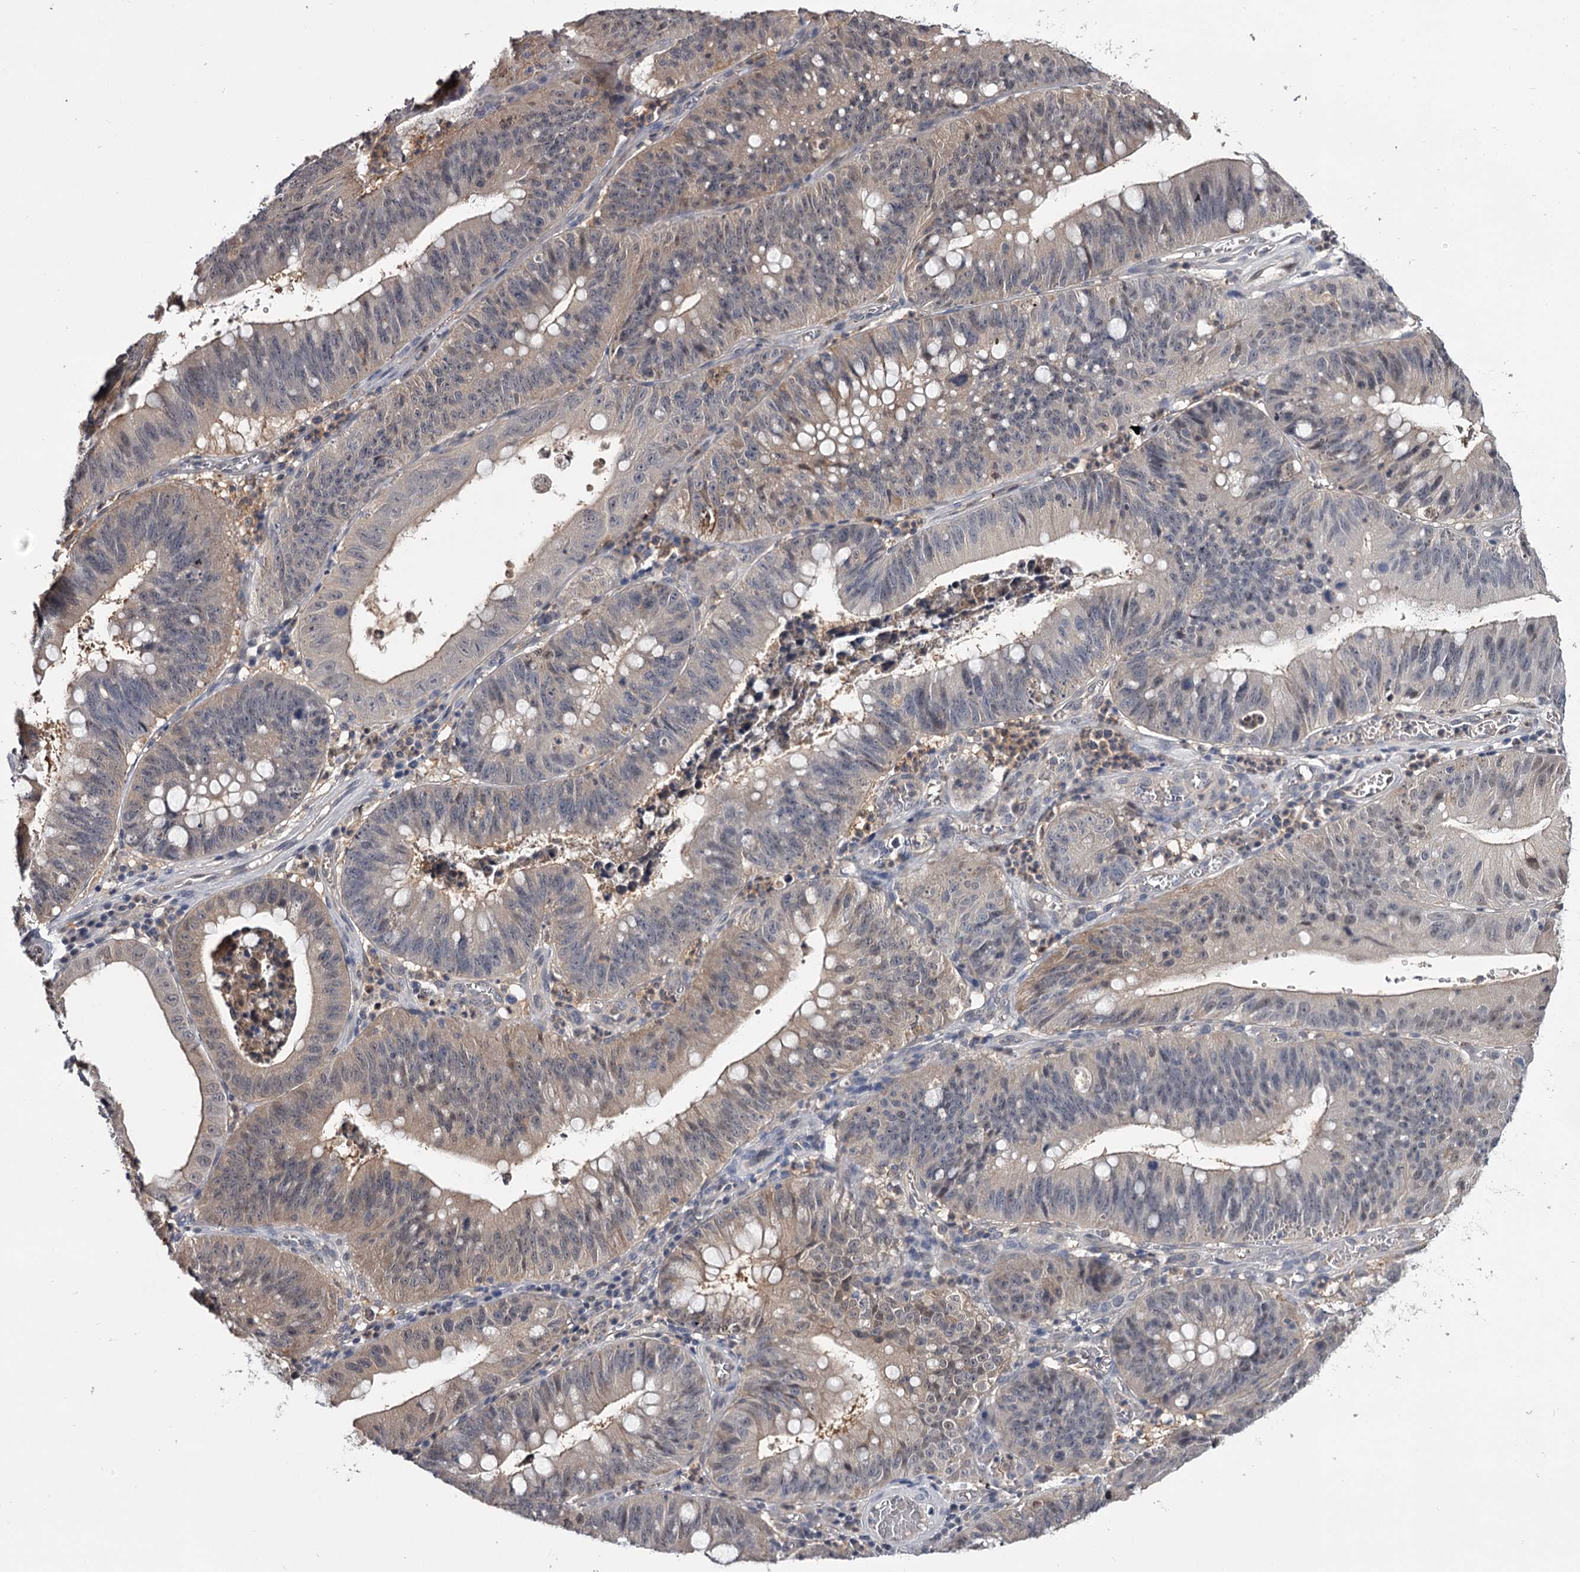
{"staining": {"intensity": "weak", "quantity": "<25%", "location": "cytoplasmic/membranous,nuclear"}, "tissue": "stomach cancer", "cell_type": "Tumor cells", "image_type": "cancer", "snomed": [{"axis": "morphology", "description": "Adenocarcinoma, NOS"}, {"axis": "topography", "description": "Stomach"}], "caption": "A micrograph of stomach cancer stained for a protein shows no brown staining in tumor cells. Brightfield microscopy of immunohistochemistry (IHC) stained with DAB (brown) and hematoxylin (blue), captured at high magnification.", "gene": "GSTO1", "patient": {"sex": "male", "age": 59}}